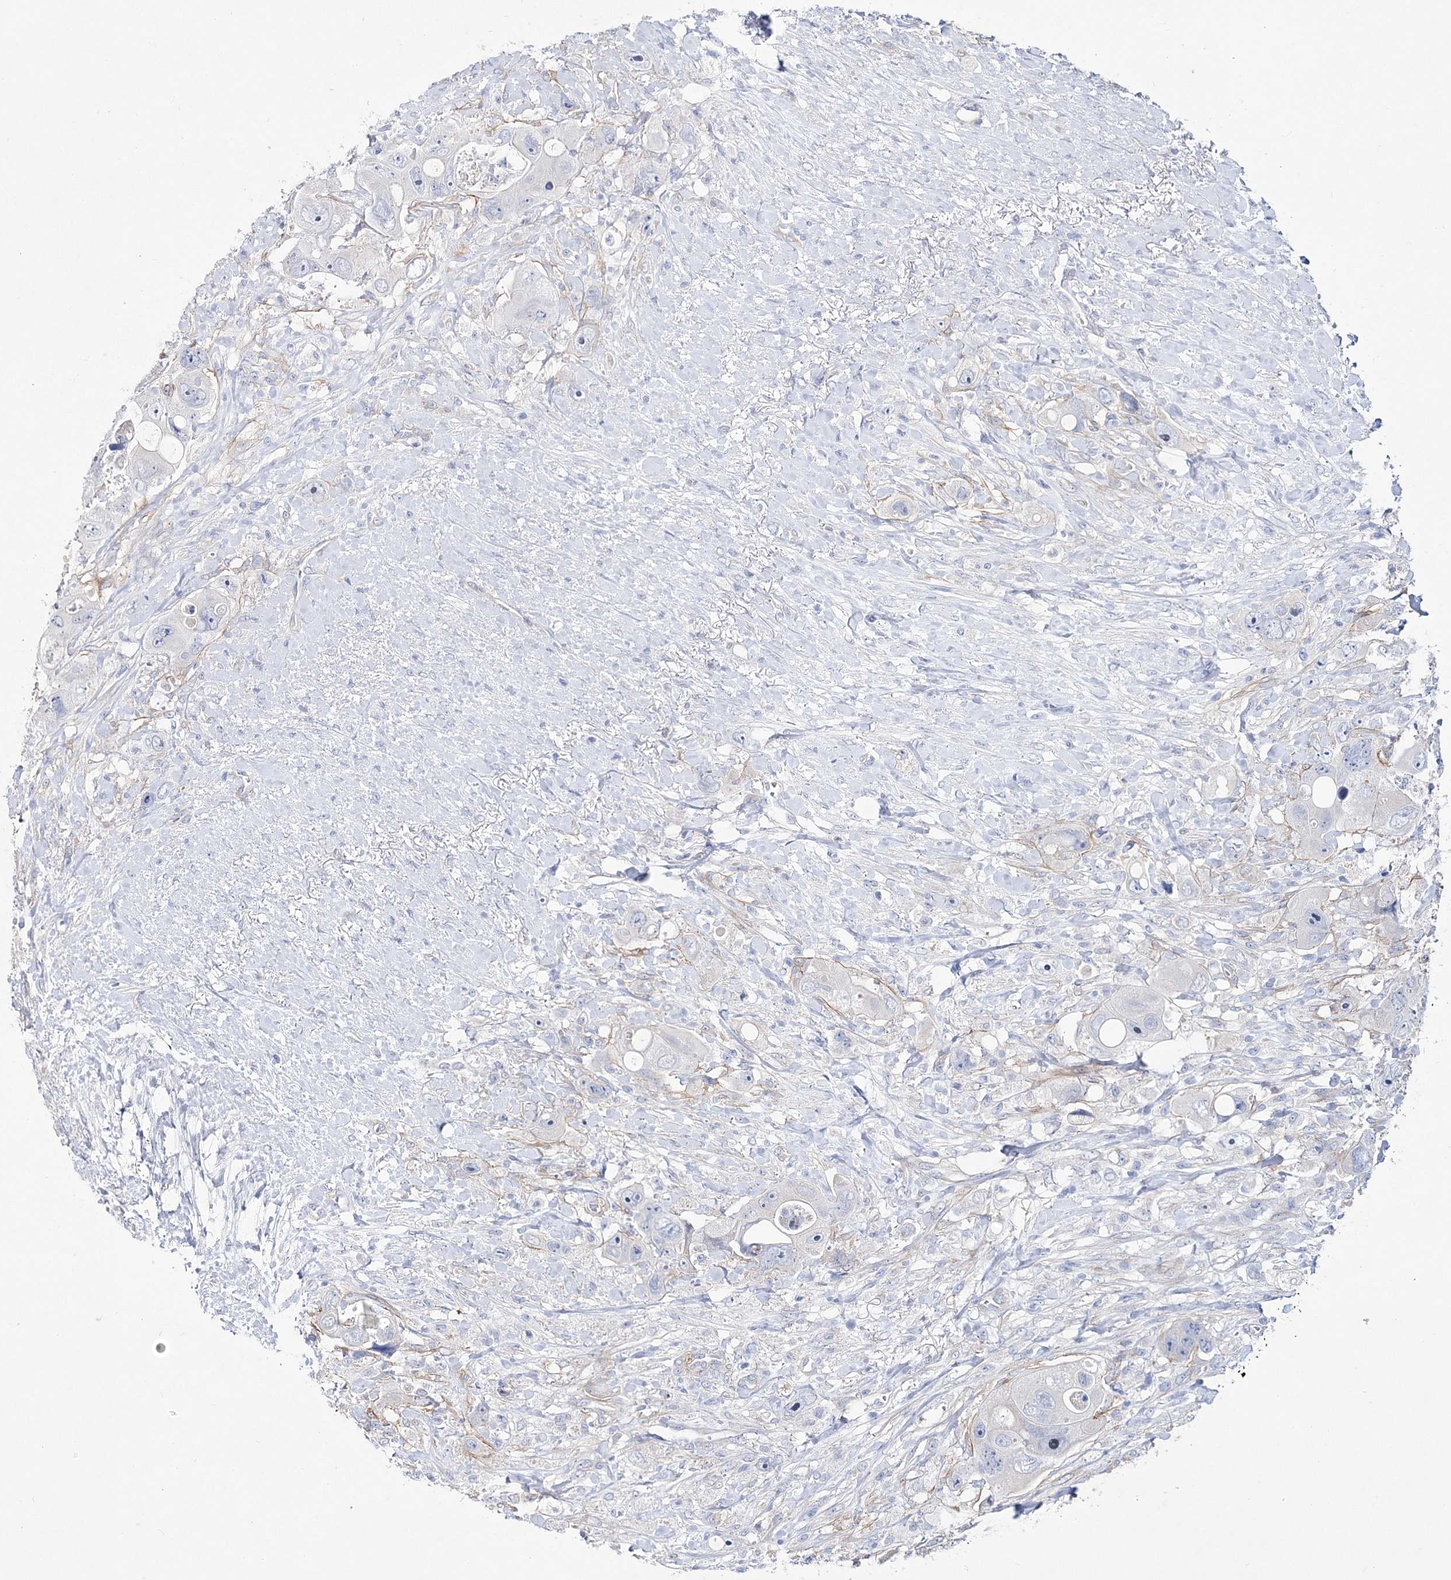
{"staining": {"intensity": "negative", "quantity": "none", "location": "none"}, "tissue": "colorectal cancer", "cell_type": "Tumor cells", "image_type": "cancer", "snomed": [{"axis": "morphology", "description": "Adenocarcinoma, NOS"}, {"axis": "topography", "description": "Colon"}], "caption": "DAB (3,3'-diaminobenzidine) immunohistochemical staining of human colorectal cancer displays no significant expression in tumor cells.", "gene": "ANO1", "patient": {"sex": "female", "age": 46}}